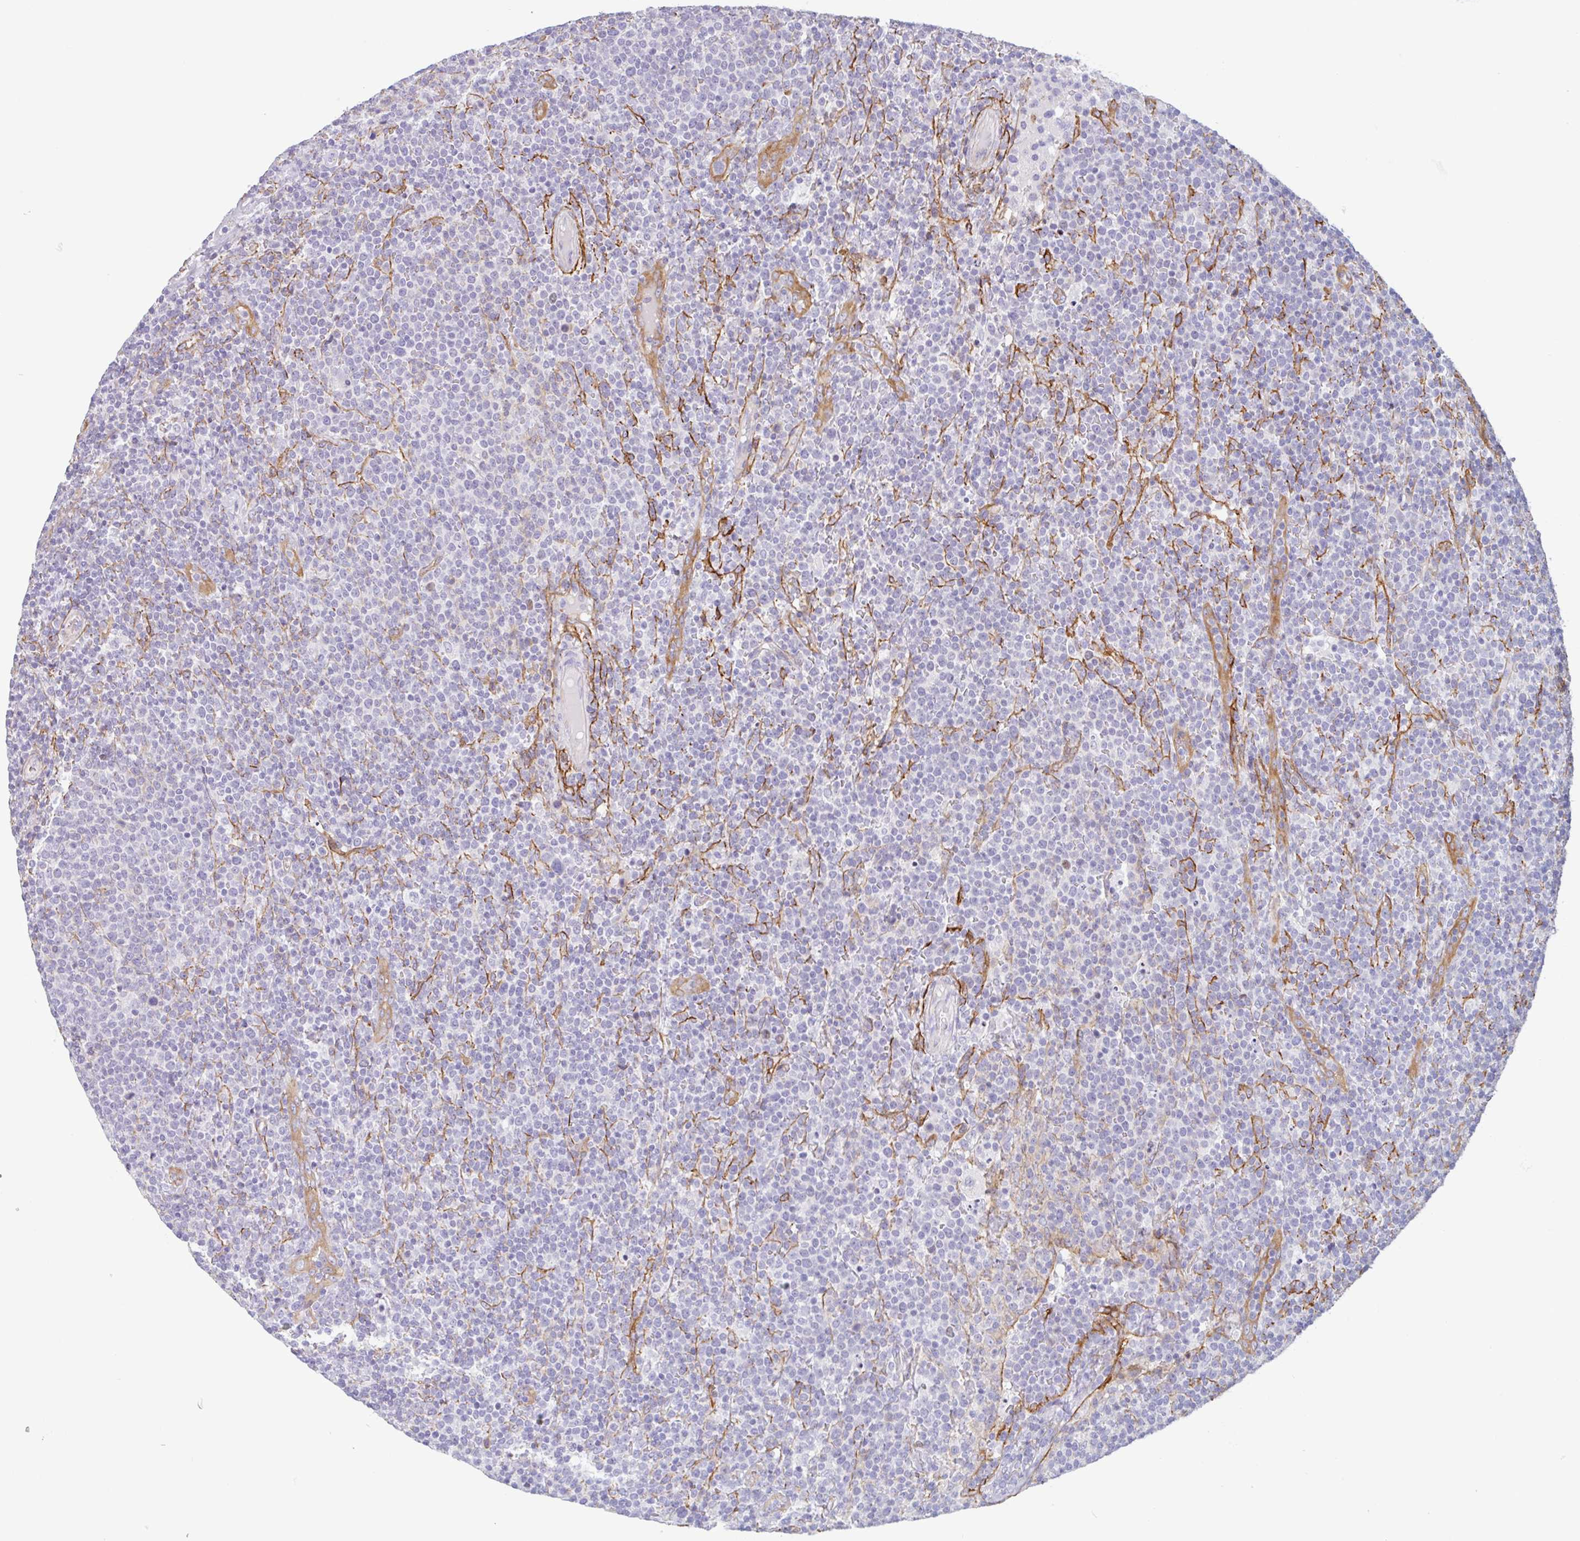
{"staining": {"intensity": "negative", "quantity": "none", "location": "none"}, "tissue": "lymphoma", "cell_type": "Tumor cells", "image_type": "cancer", "snomed": [{"axis": "morphology", "description": "Malignant lymphoma, non-Hodgkin's type, High grade"}, {"axis": "topography", "description": "Lymph node"}], "caption": "The micrograph exhibits no staining of tumor cells in high-grade malignant lymphoma, non-Hodgkin's type. (Brightfield microscopy of DAB IHC at high magnification).", "gene": "MYH10", "patient": {"sex": "male", "age": 61}}